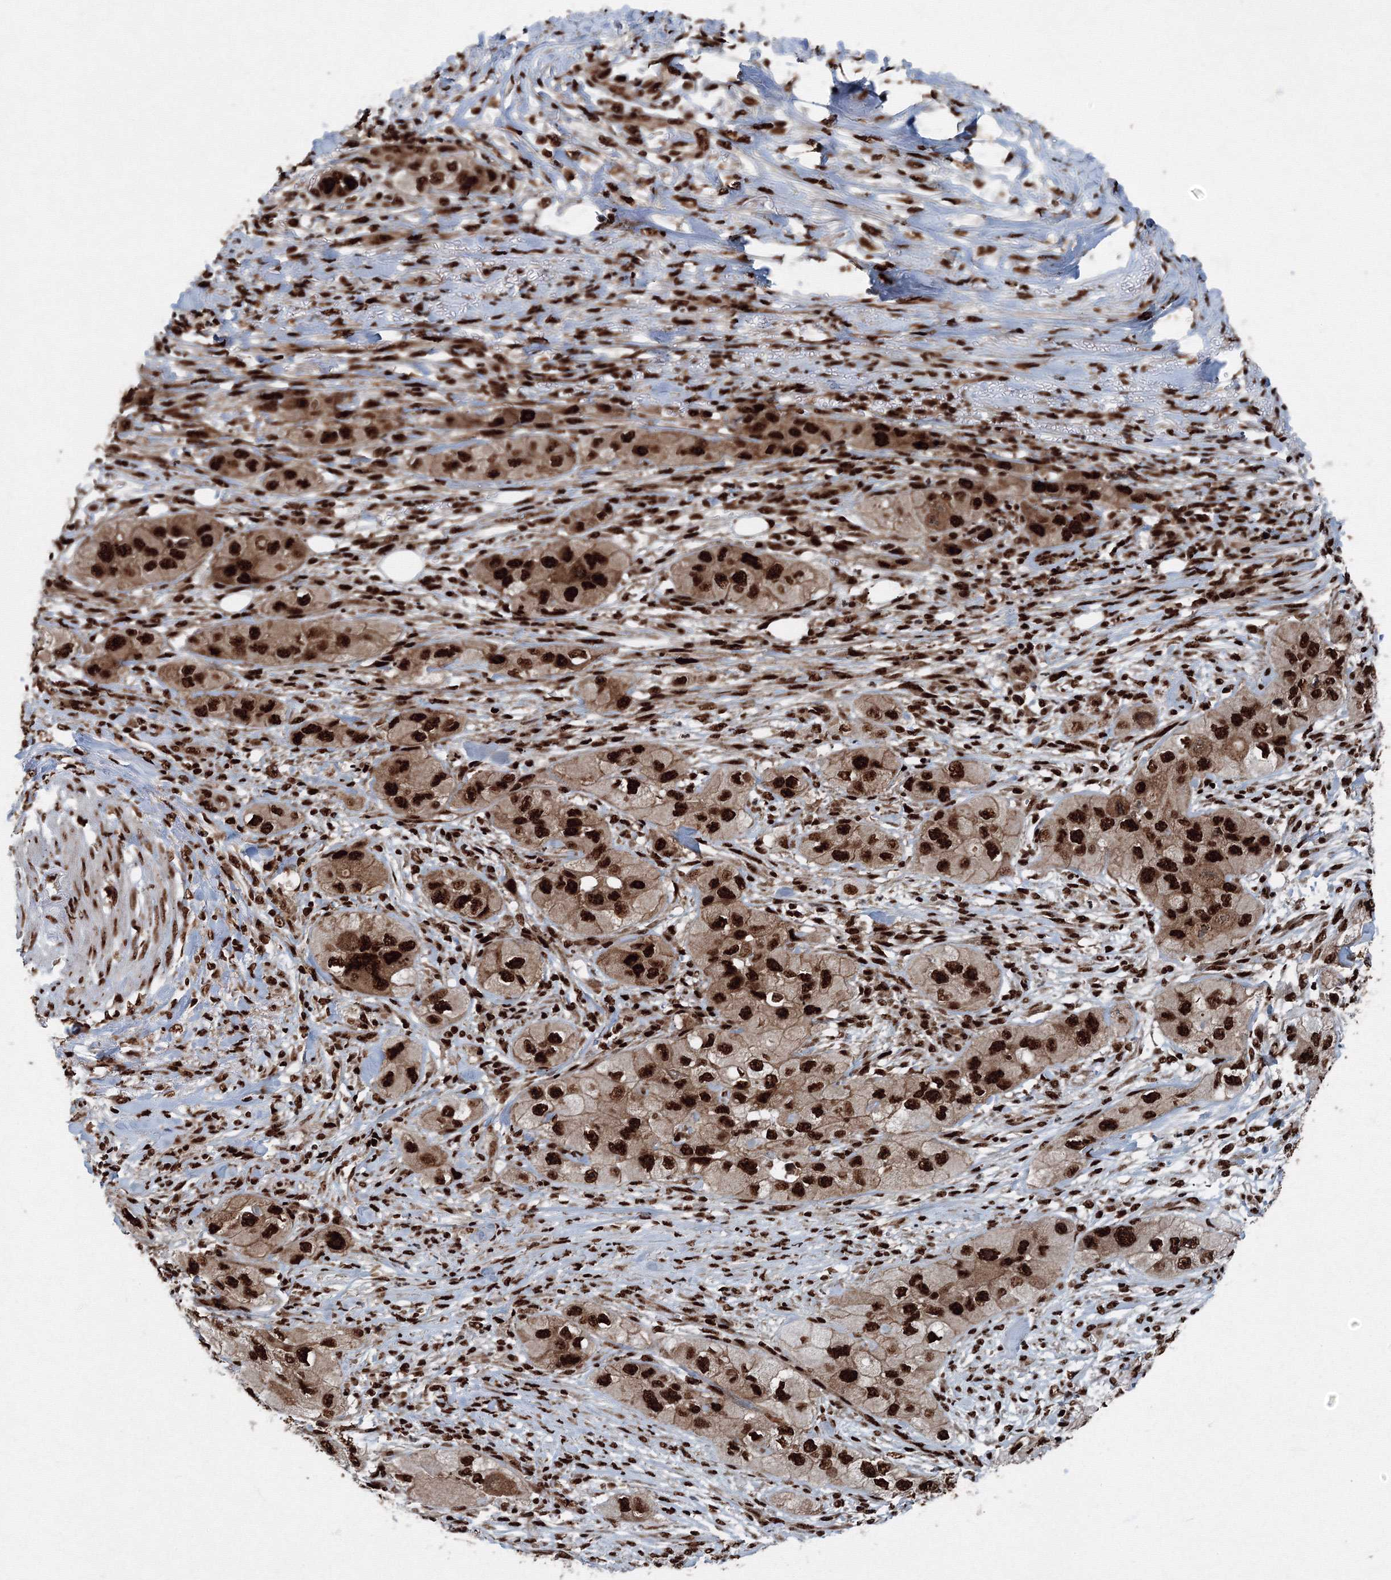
{"staining": {"intensity": "strong", "quantity": ">75%", "location": "nuclear"}, "tissue": "skin cancer", "cell_type": "Tumor cells", "image_type": "cancer", "snomed": [{"axis": "morphology", "description": "Squamous cell carcinoma, NOS"}, {"axis": "topography", "description": "Skin"}, {"axis": "topography", "description": "Subcutis"}], "caption": "Immunohistochemical staining of skin cancer (squamous cell carcinoma) exhibits high levels of strong nuclear protein expression in approximately >75% of tumor cells.", "gene": "SNRPC", "patient": {"sex": "male", "age": 73}}